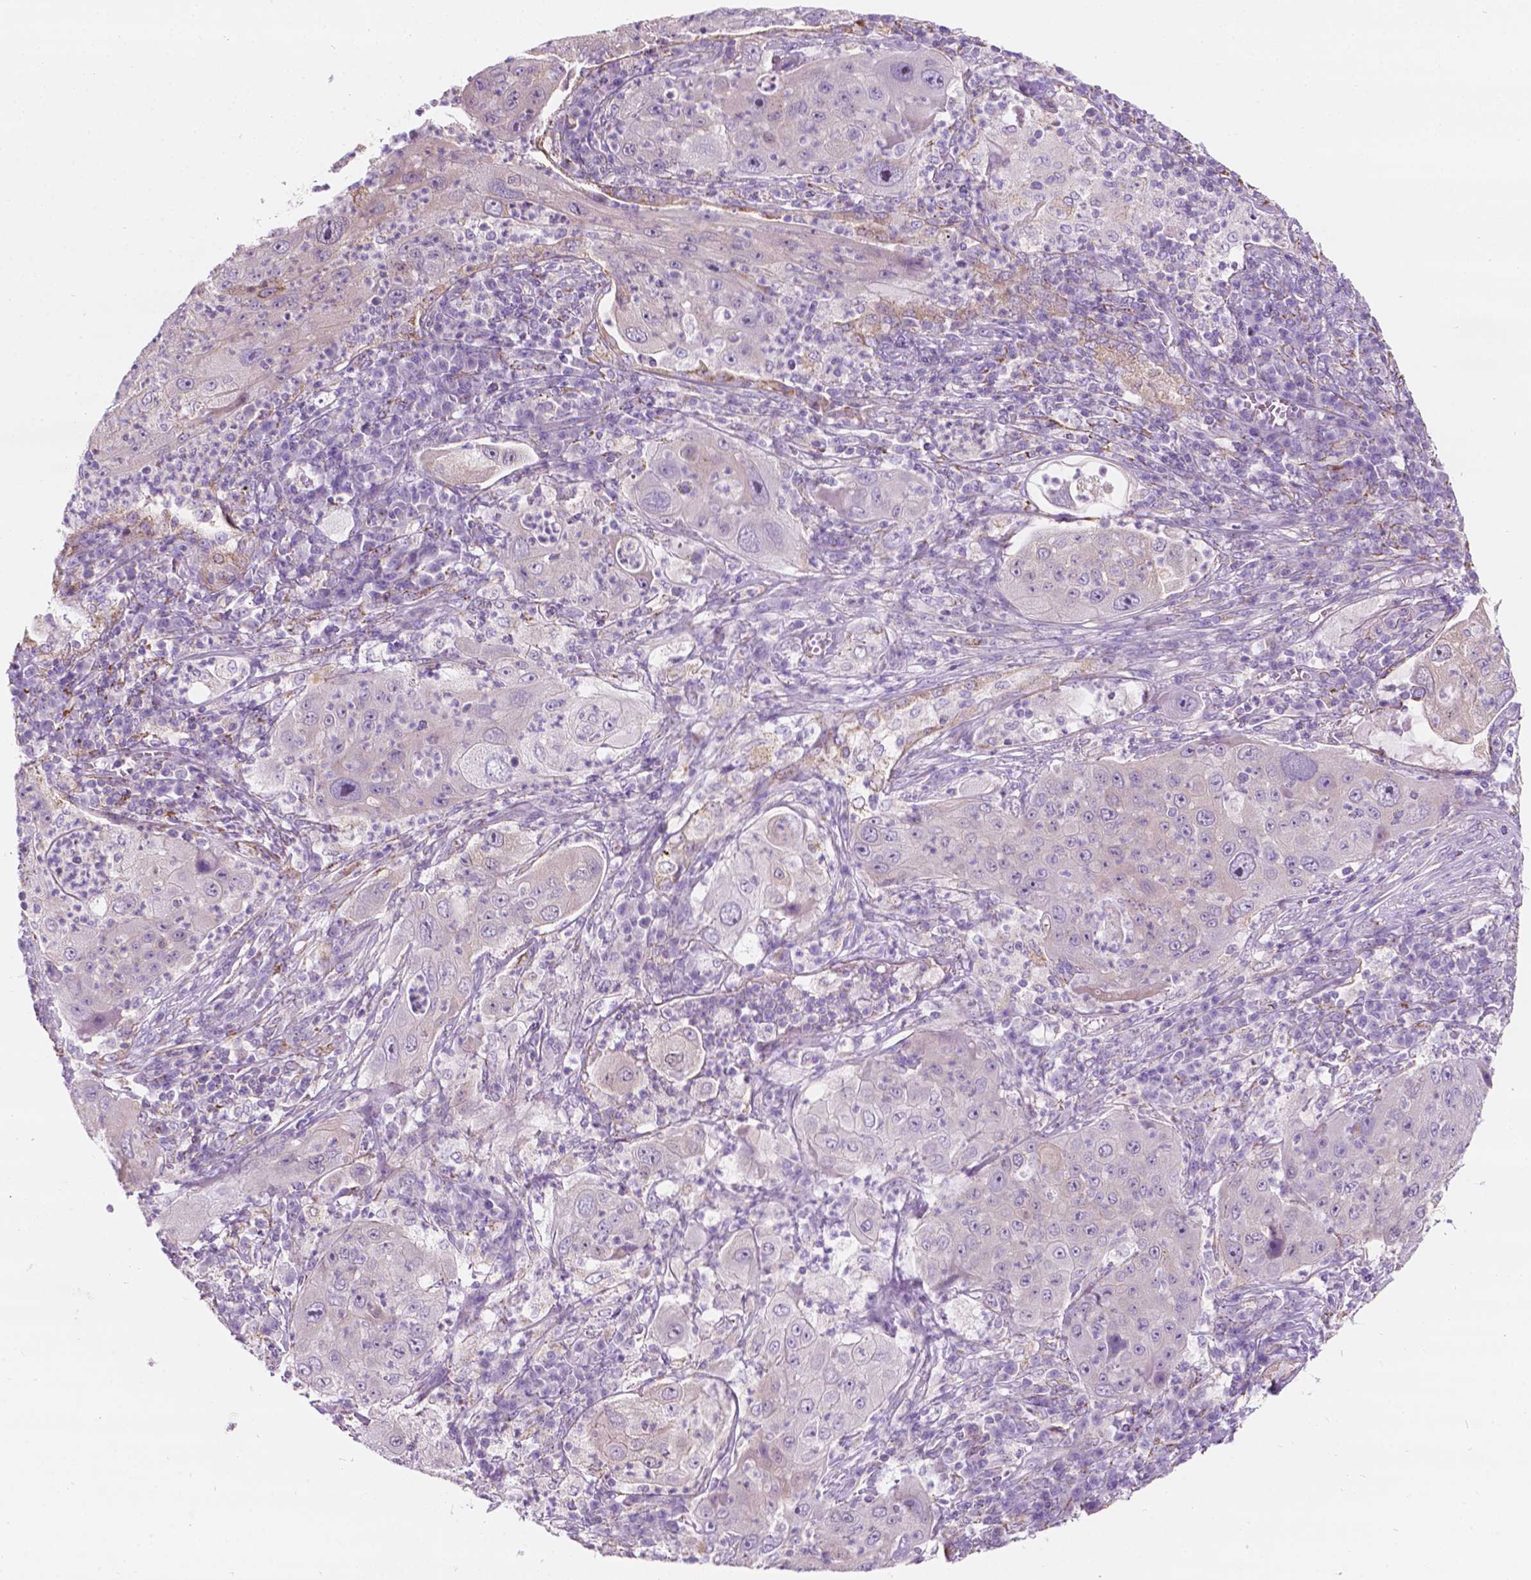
{"staining": {"intensity": "negative", "quantity": "none", "location": "none"}, "tissue": "lung cancer", "cell_type": "Tumor cells", "image_type": "cancer", "snomed": [{"axis": "morphology", "description": "Squamous cell carcinoma, NOS"}, {"axis": "topography", "description": "Lung"}], "caption": "A photomicrograph of human lung cancer (squamous cell carcinoma) is negative for staining in tumor cells.", "gene": "NOS1AP", "patient": {"sex": "female", "age": 59}}